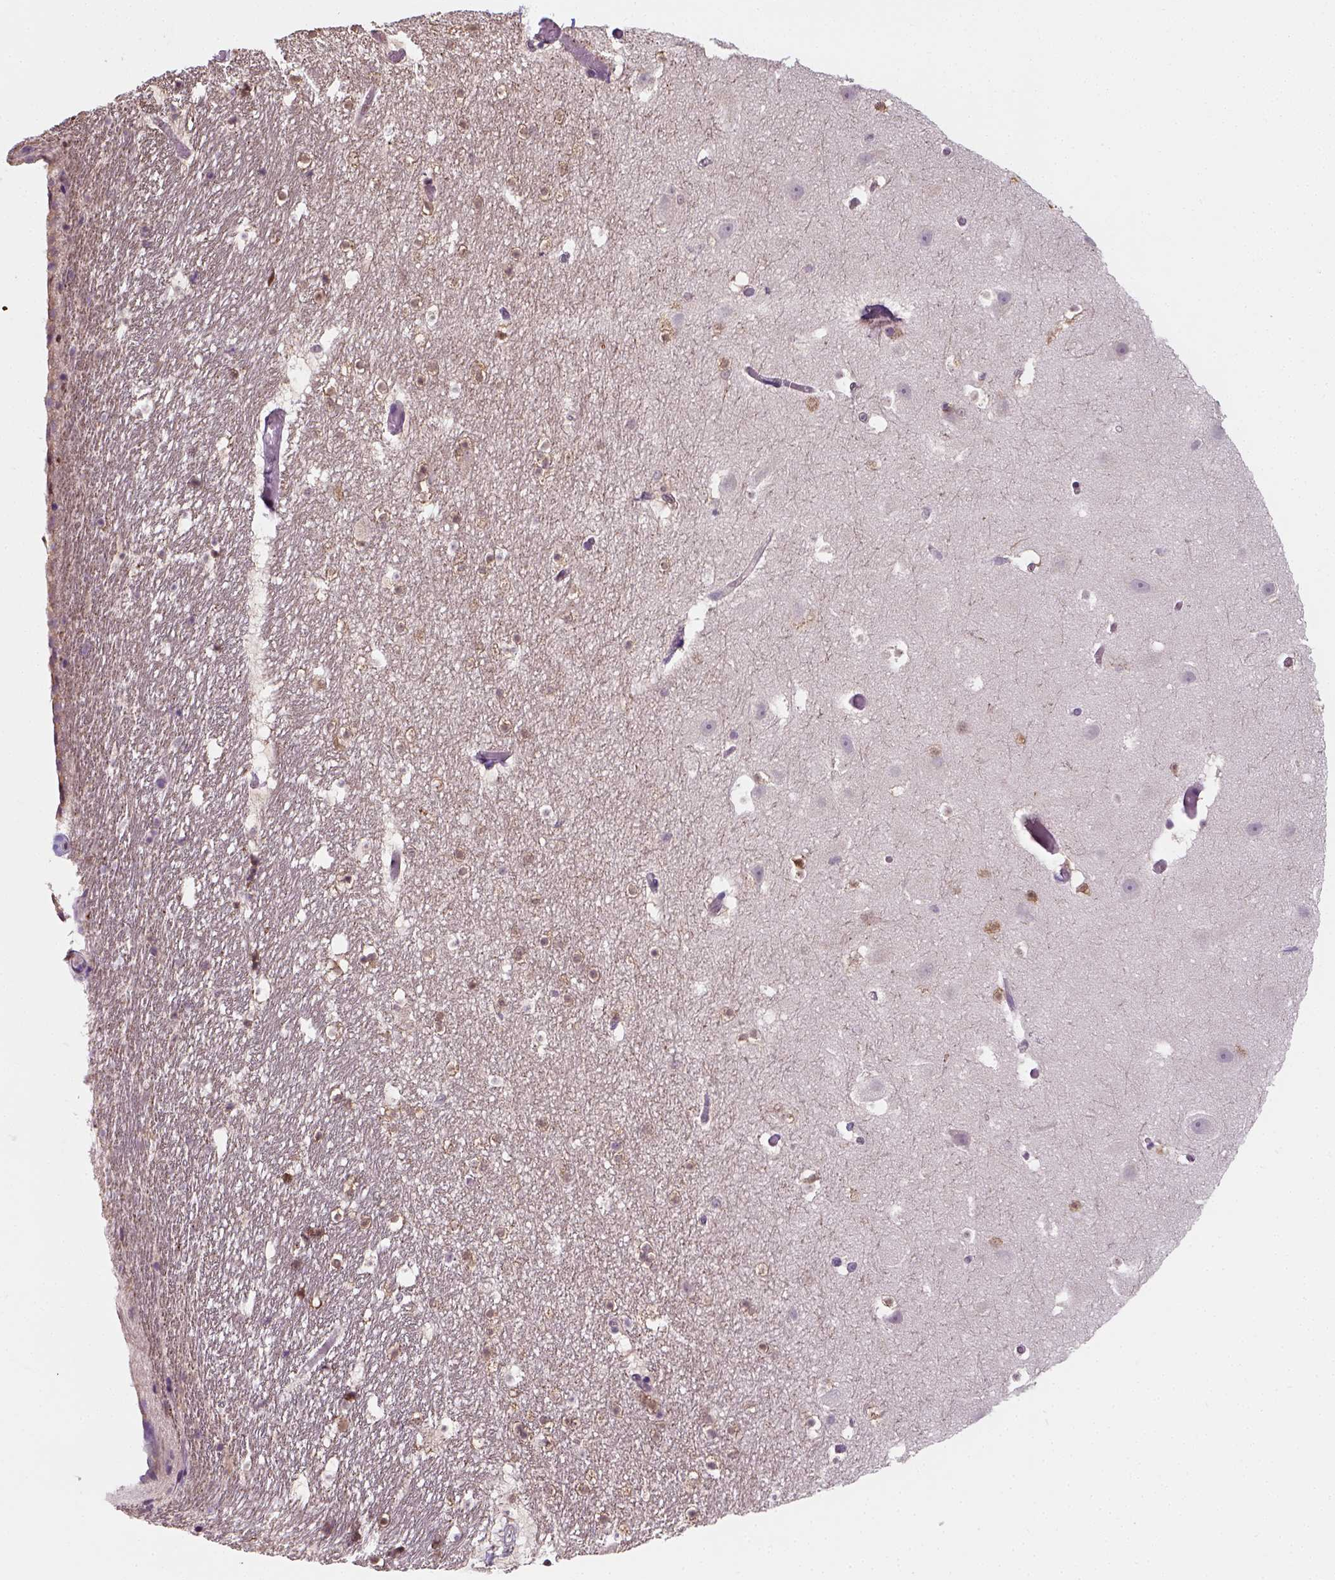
{"staining": {"intensity": "moderate", "quantity": "25%-75%", "location": "nuclear"}, "tissue": "hippocampus", "cell_type": "Glial cells", "image_type": "normal", "snomed": [{"axis": "morphology", "description": "Normal tissue, NOS"}, {"axis": "topography", "description": "Hippocampus"}], "caption": "Immunohistochemical staining of benign hippocampus displays medium levels of moderate nuclear positivity in approximately 25%-75% of glial cells. Nuclei are stained in blue.", "gene": "C1orf112", "patient": {"sex": "male", "age": 26}}